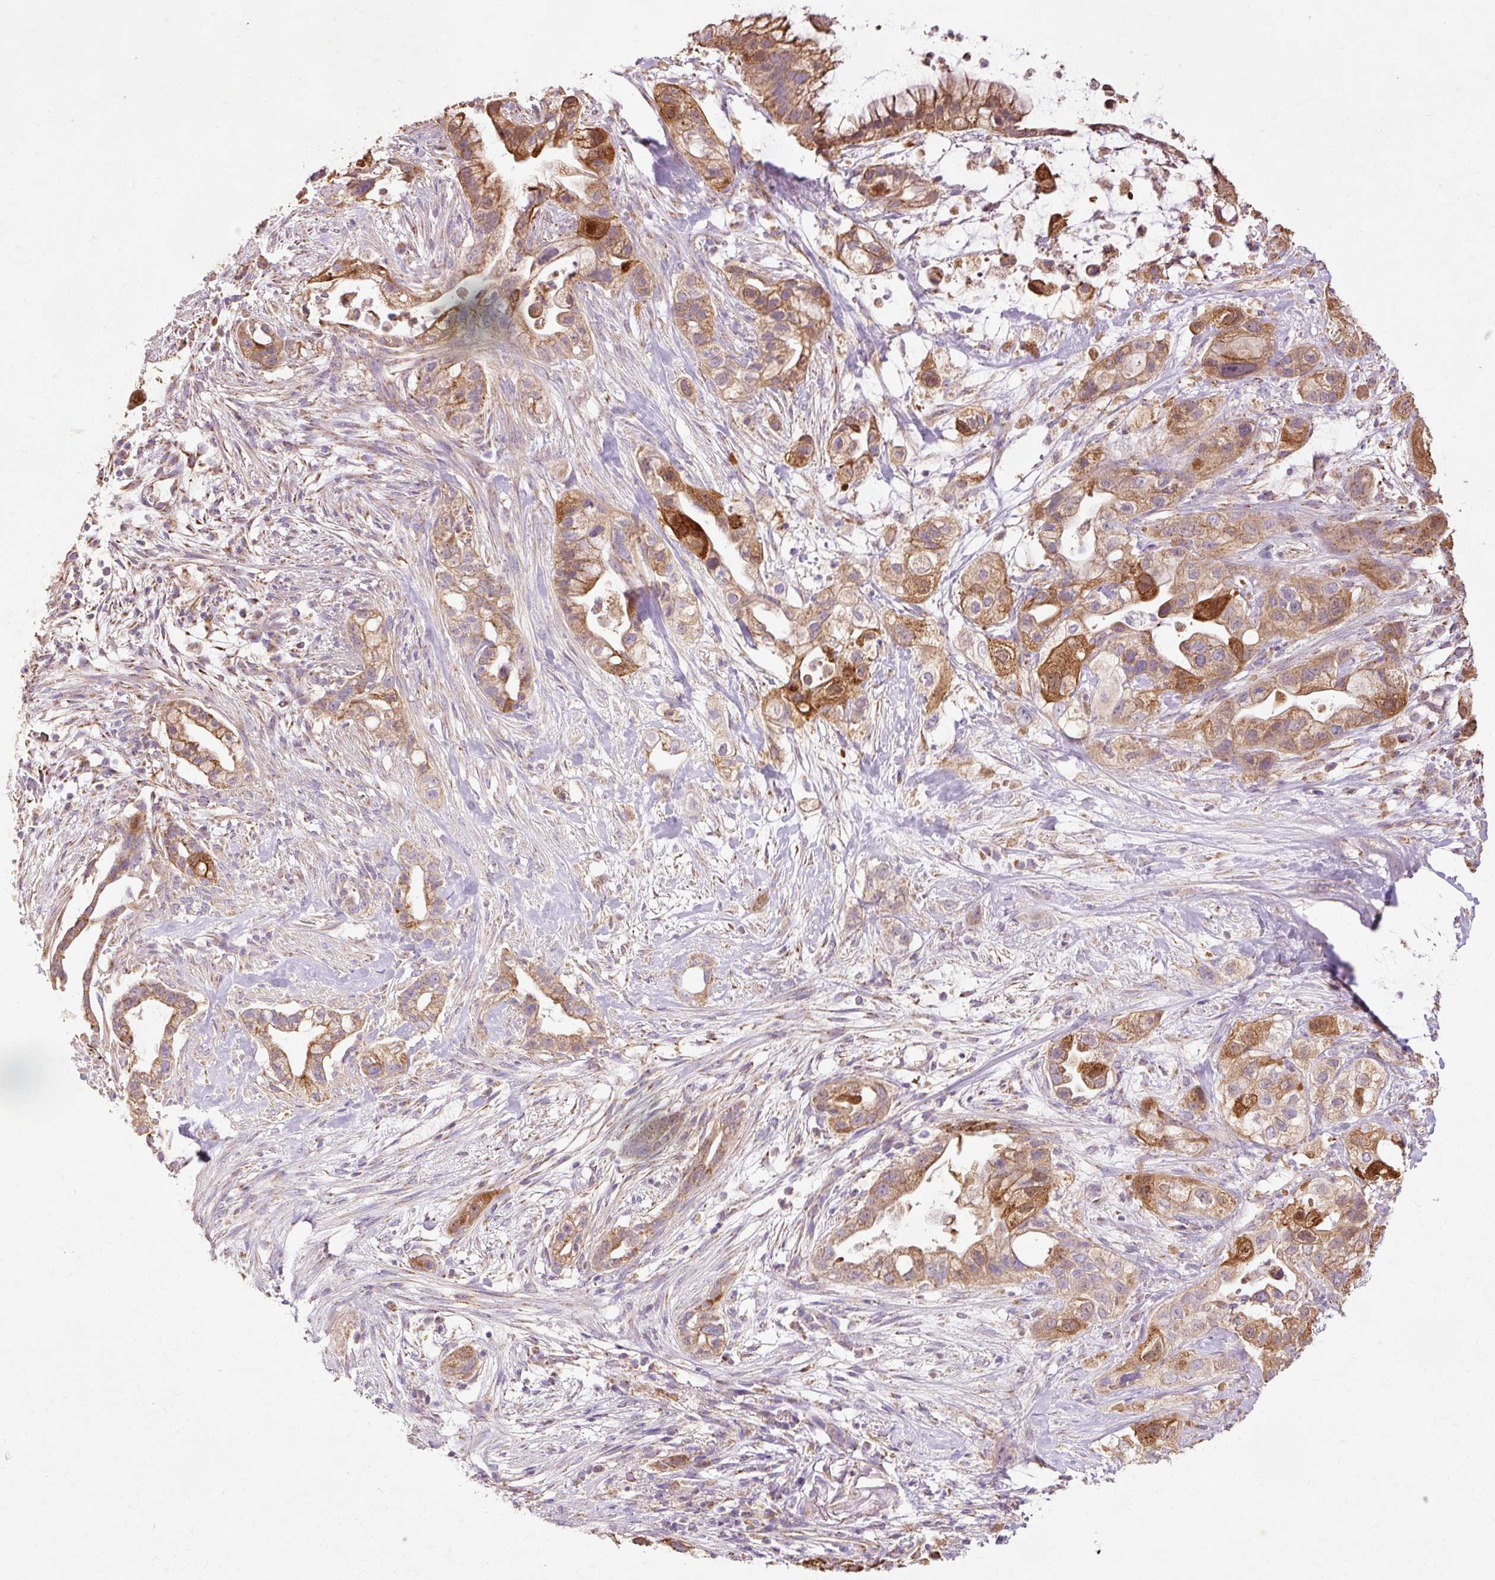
{"staining": {"intensity": "moderate", "quantity": ">75%", "location": "cytoplasmic/membranous"}, "tissue": "pancreatic cancer", "cell_type": "Tumor cells", "image_type": "cancer", "snomed": [{"axis": "morphology", "description": "Adenocarcinoma, NOS"}, {"axis": "topography", "description": "Pancreas"}], "caption": "A micrograph of human pancreatic cancer stained for a protein shows moderate cytoplasmic/membranous brown staining in tumor cells.", "gene": "PRDX5", "patient": {"sex": "male", "age": 44}}